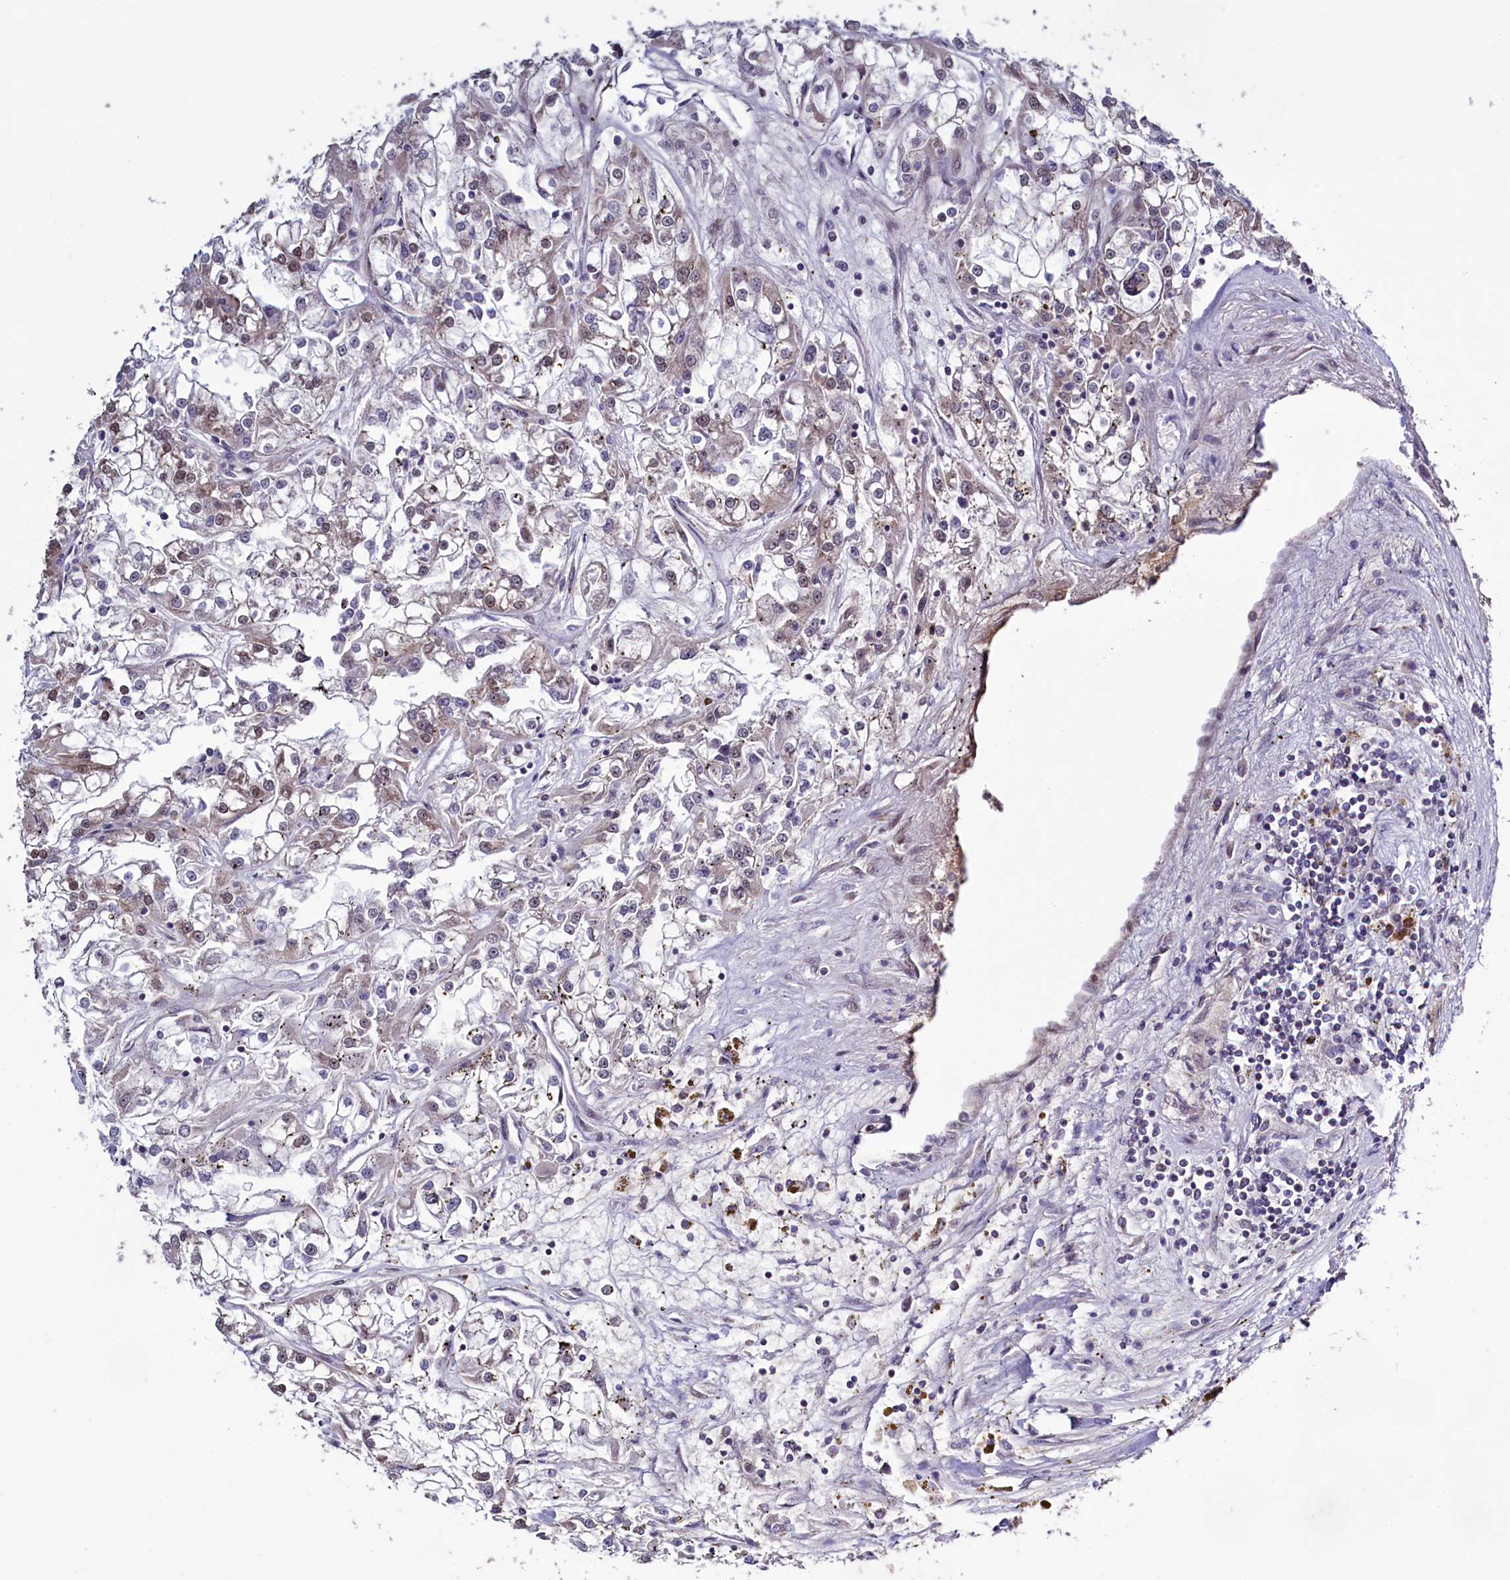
{"staining": {"intensity": "negative", "quantity": "none", "location": "none"}, "tissue": "renal cancer", "cell_type": "Tumor cells", "image_type": "cancer", "snomed": [{"axis": "morphology", "description": "Adenocarcinoma, NOS"}, {"axis": "topography", "description": "Kidney"}], "caption": "Tumor cells show no significant staining in renal cancer (adenocarcinoma).", "gene": "SEC24C", "patient": {"sex": "female", "age": 52}}